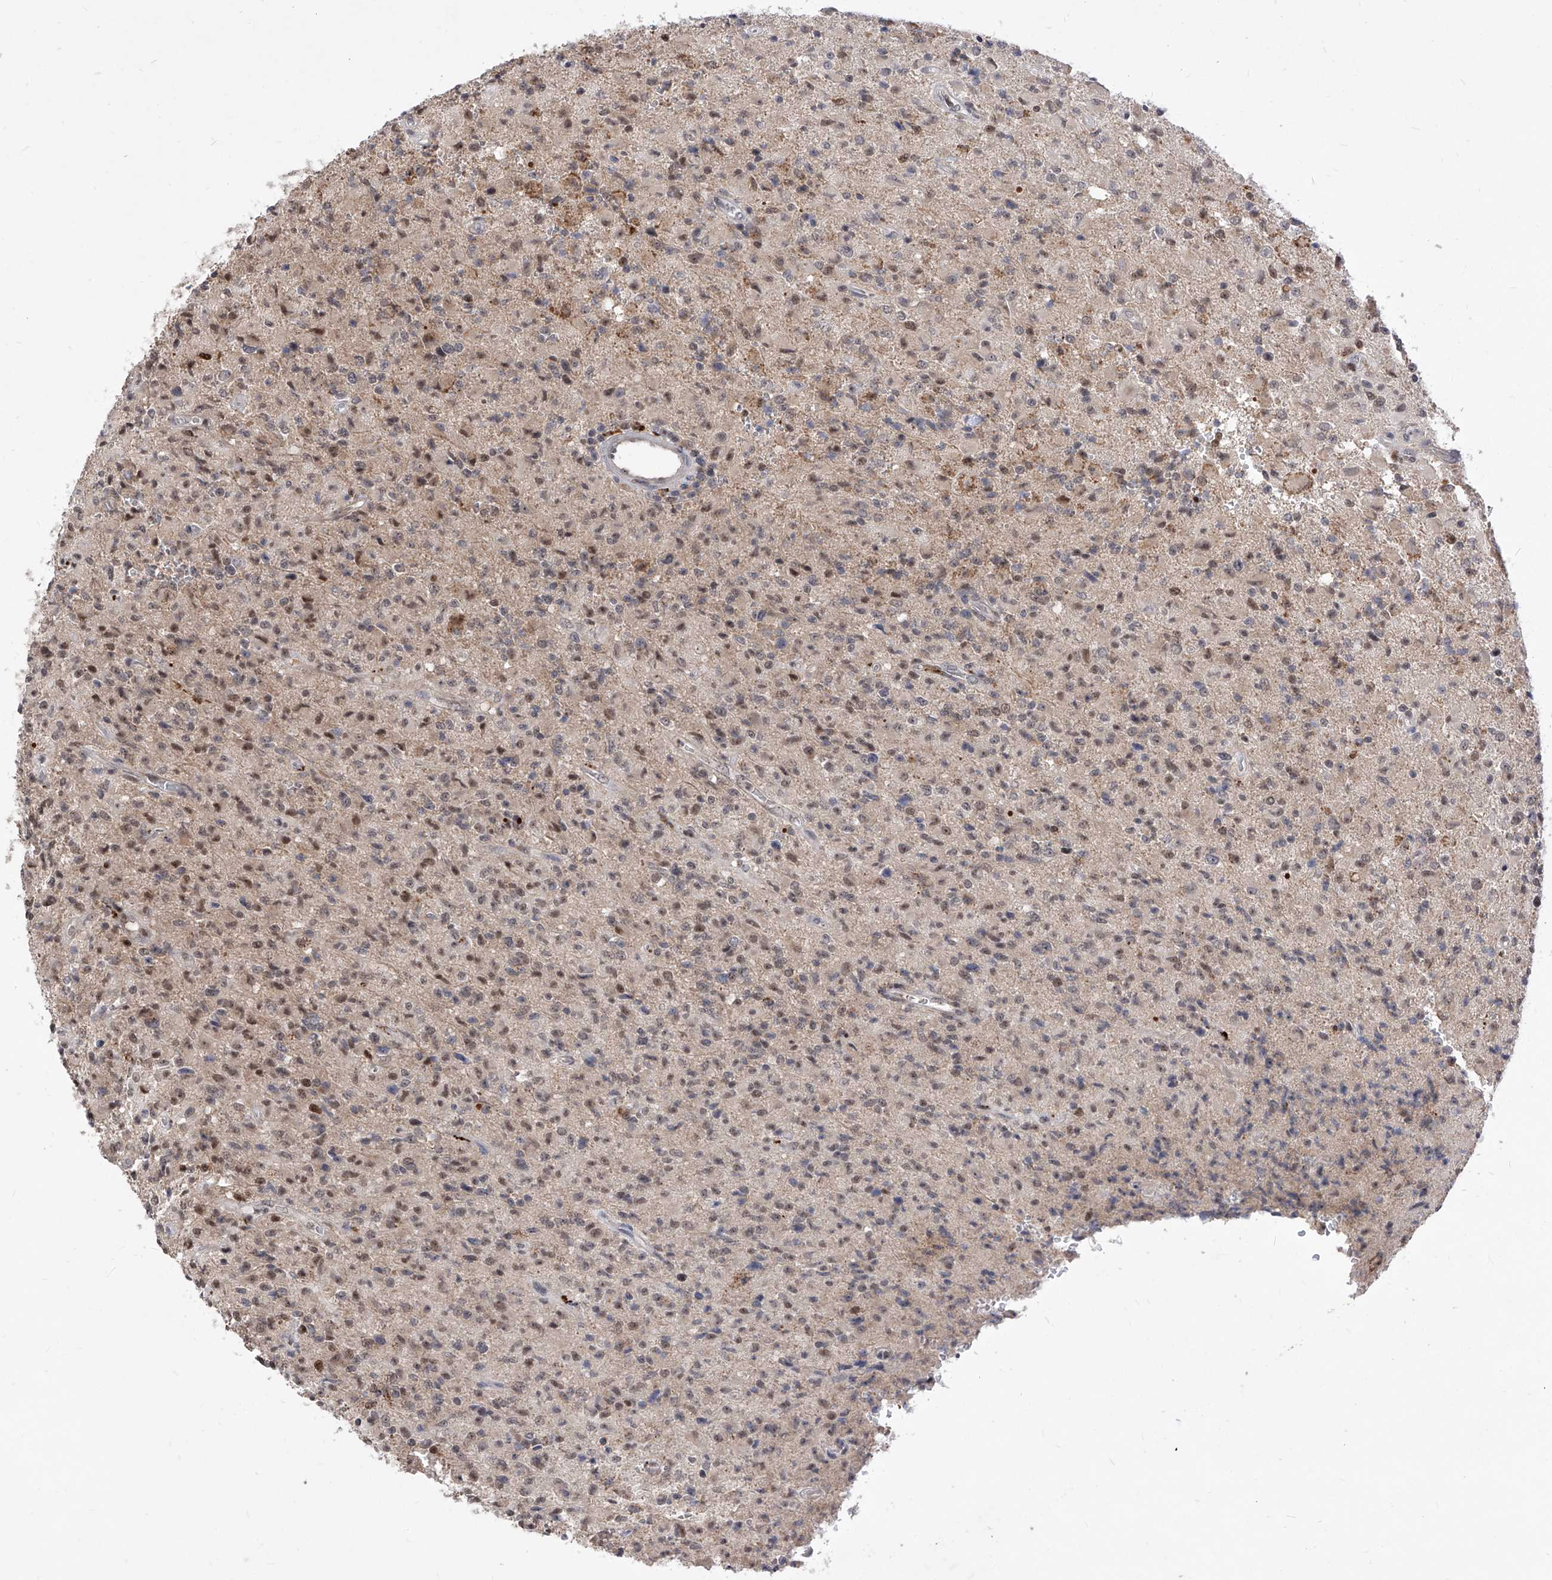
{"staining": {"intensity": "moderate", "quantity": "<25%", "location": "nuclear"}, "tissue": "glioma", "cell_type": "Tumor cells", "image_type": "cancer", "snomed": [{"axis": "morphology", "description": "Glioma, malignant, High grade"}, {"axis": "topography", "description": "Brain"}], "caption": "The immunohistochemical stain highlights moderate nuclear positivity in tumor cells of glioma tissue.", "gene": "LGR4", "patient": {"sex": "female", "age": 57}}